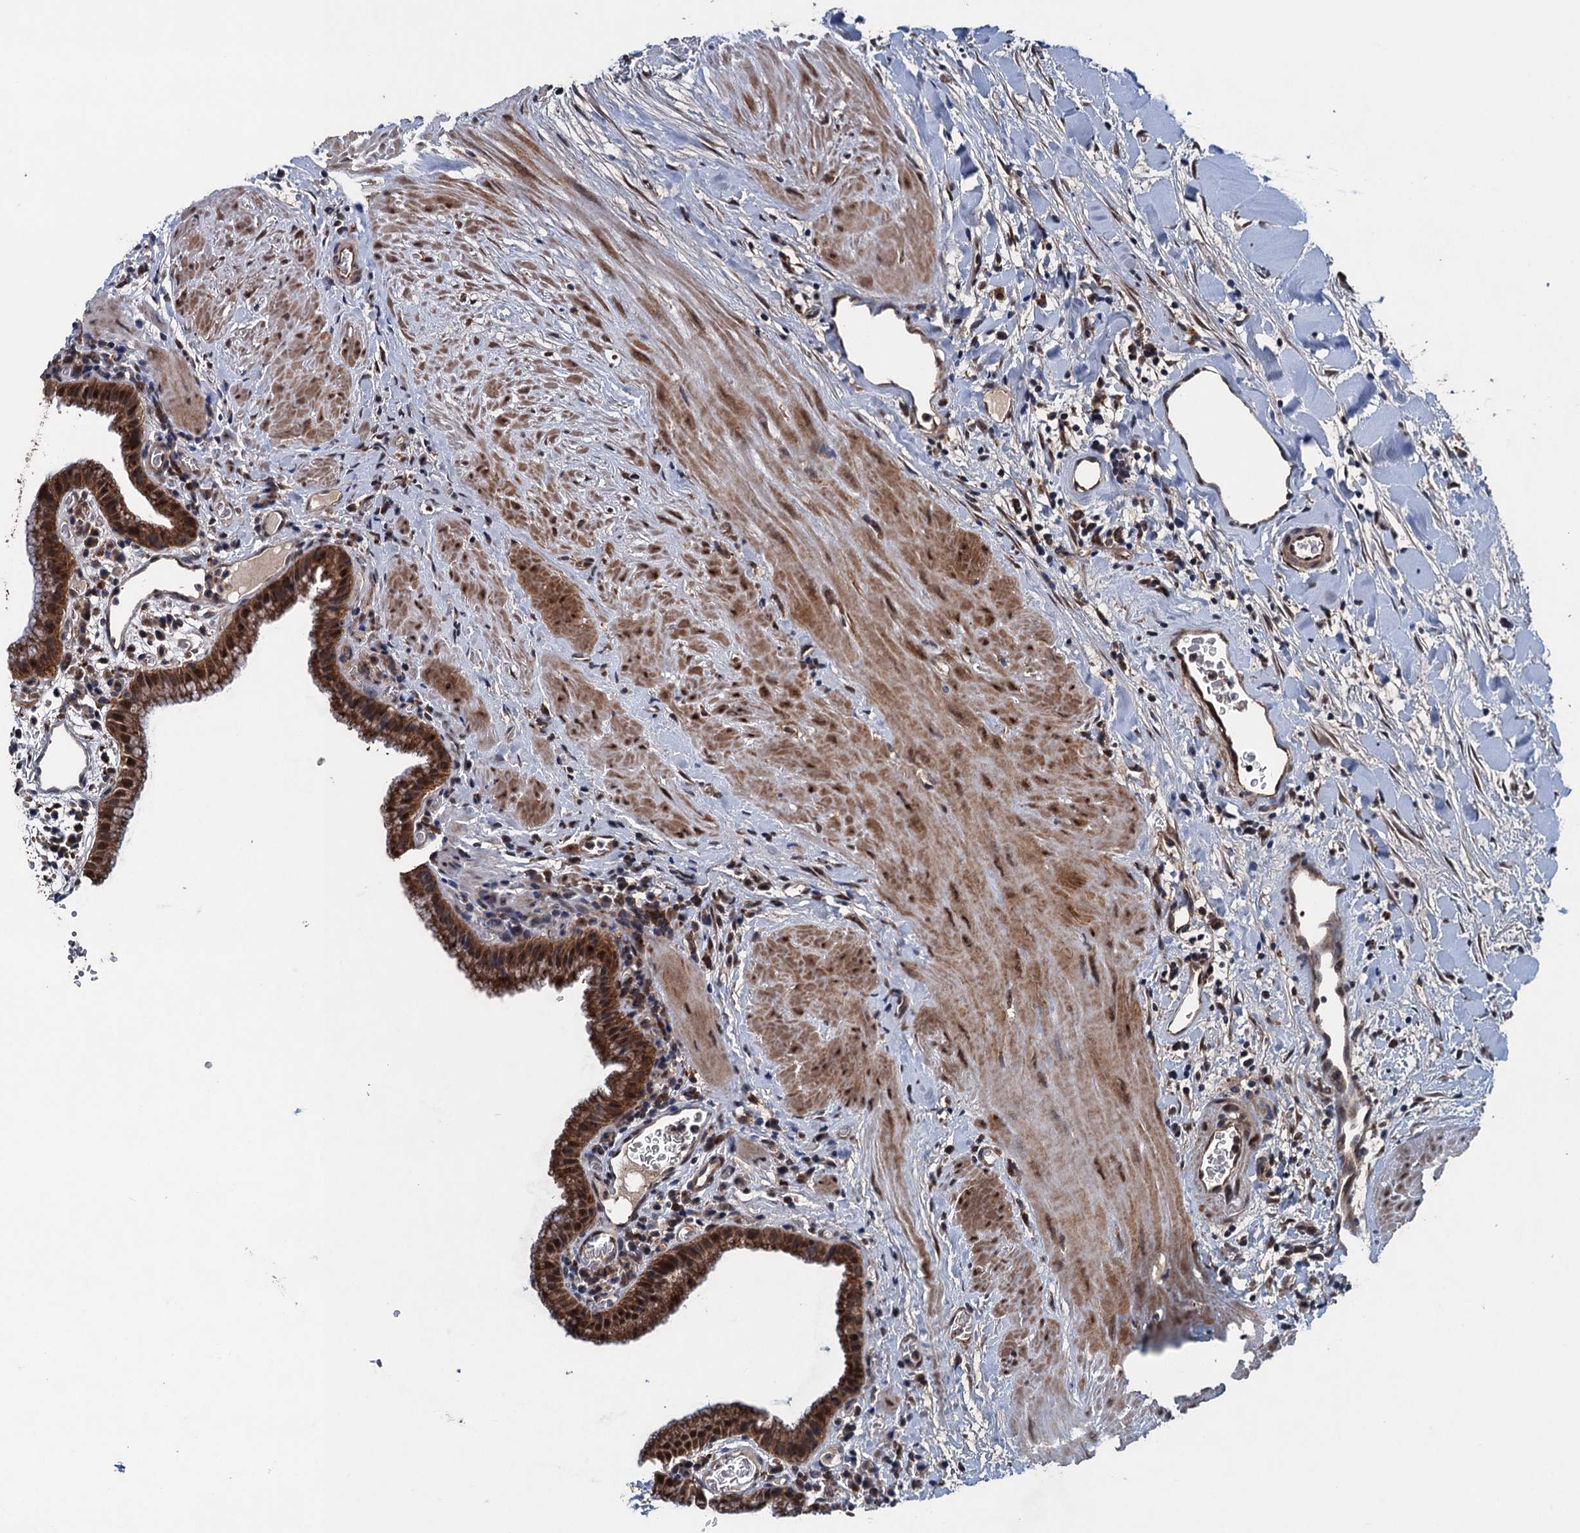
{"staining": {"intensity": "strong", "quantity": ">75%", "location": "cytoplasmic/membranous,nuclear"}, "tissue": "gallbladder", "cell_type": "Glandular cells", "image_type": "normal", "snomed": [{"axis": "morphology", "description": "Normal tissue, NOS"}, {"axis": "topography", "description": "Gallbladder"}], "caption": "Strong cytoplasmic/membranous,nuclear protein expression is seen in approximately >75% of glandular cells in gallbladder.", "gene": "BLTP3B", "patient": {"sex": "male", "age": 78}}